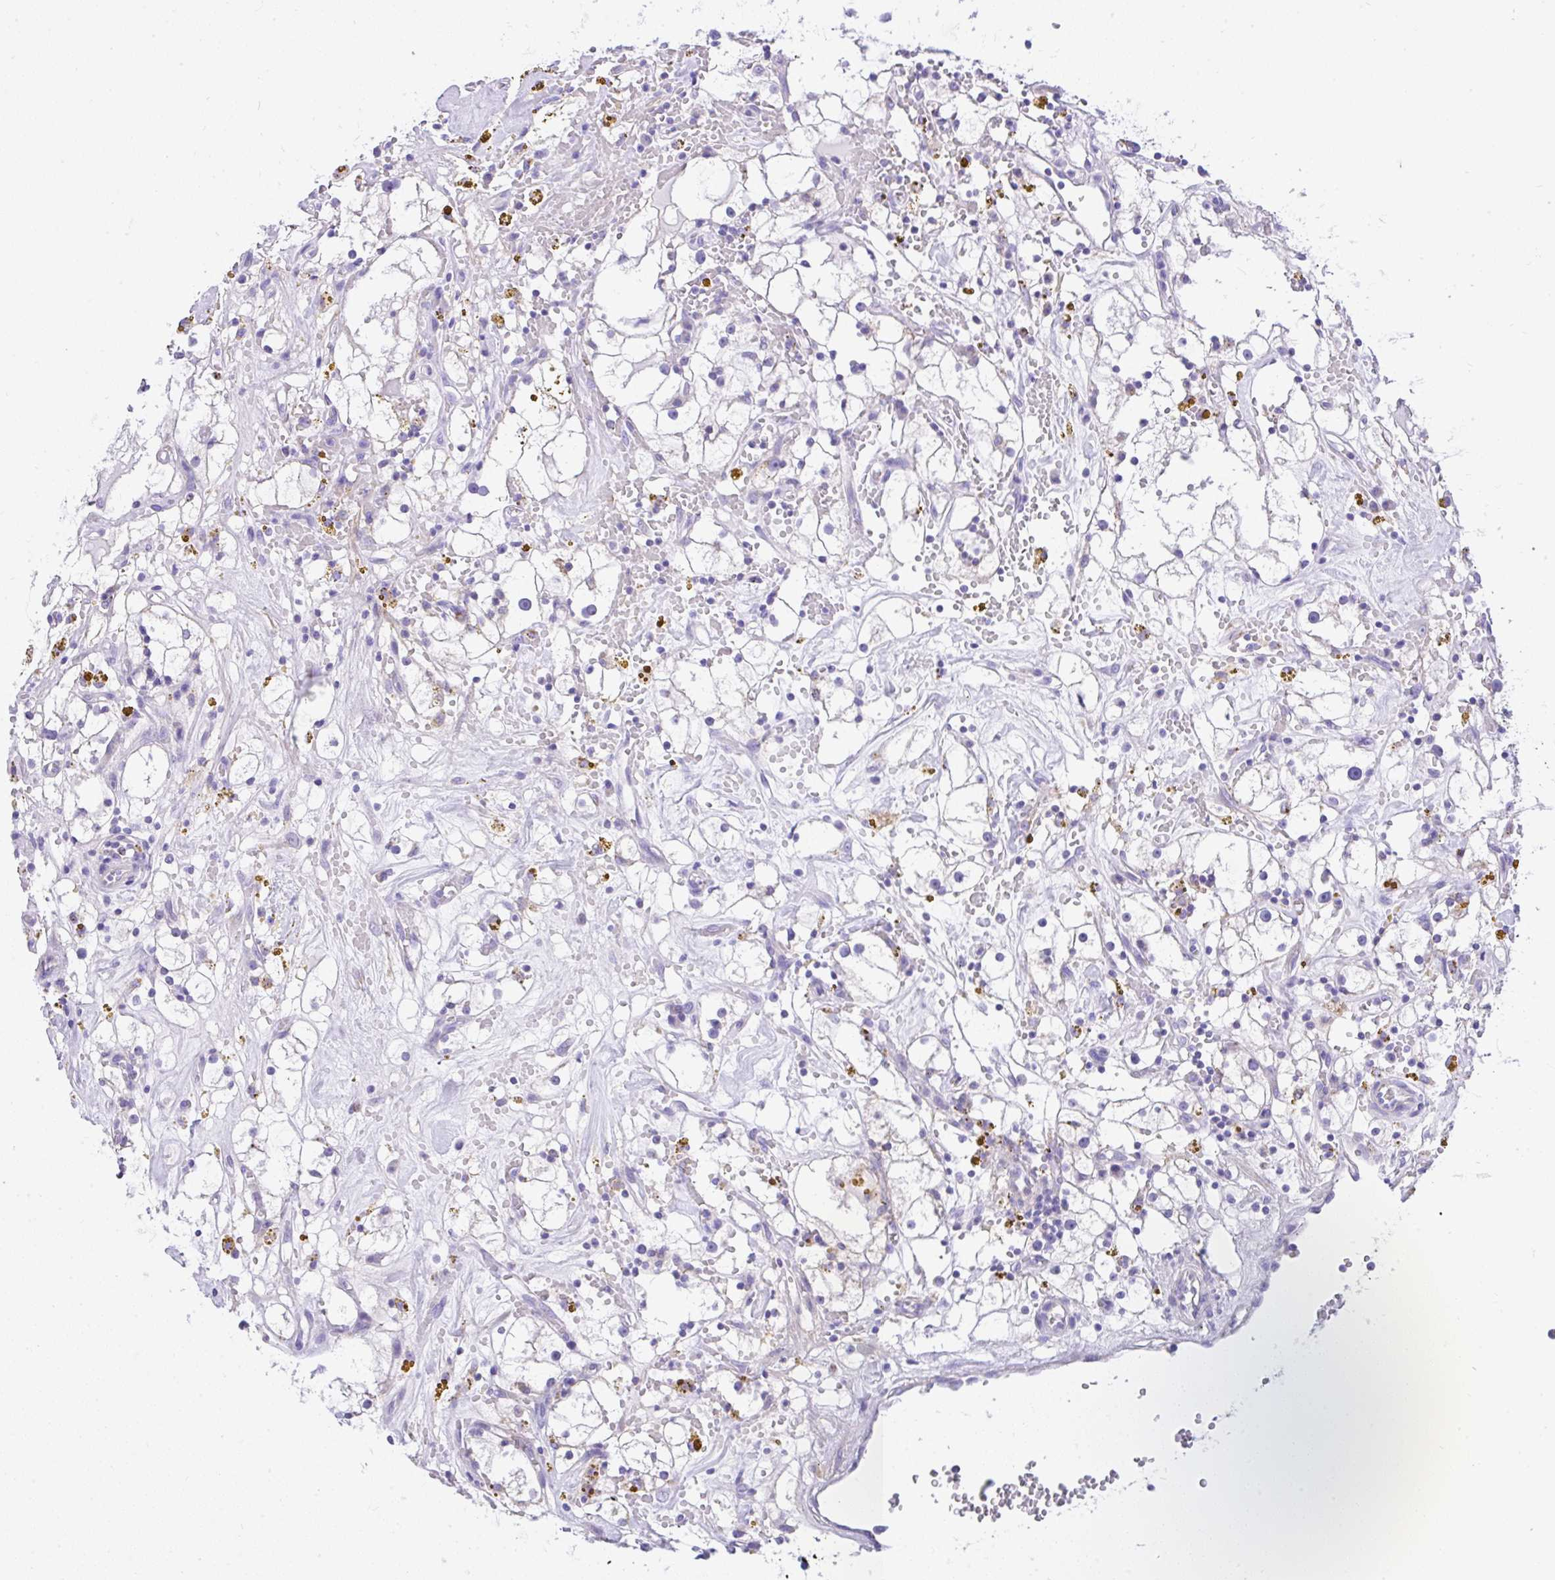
{"staining": {"intensity": "negative", "quantity": "none", "location": "none"}, "tissue": "renal cancer", "cell_type": "Tumor cells", "image_type": "cancer", "snomed": [{"axis": "morphology", "description": "Adenocarcinoma, NOS"}, {"axis": "topography", "description": "Kidney"}], "caption": "Renal cancer (adenocarcinoma) was stained to show a protein in brown. There is no significant positivity in tumor cells. (Brightfield microscopy of DAB (3,3'-diaminobenzidine) immunohistochemistry (IHC) at high magnification).", "gene": "SLC13A1", "patient": {"sex": "male", "age": 56}}